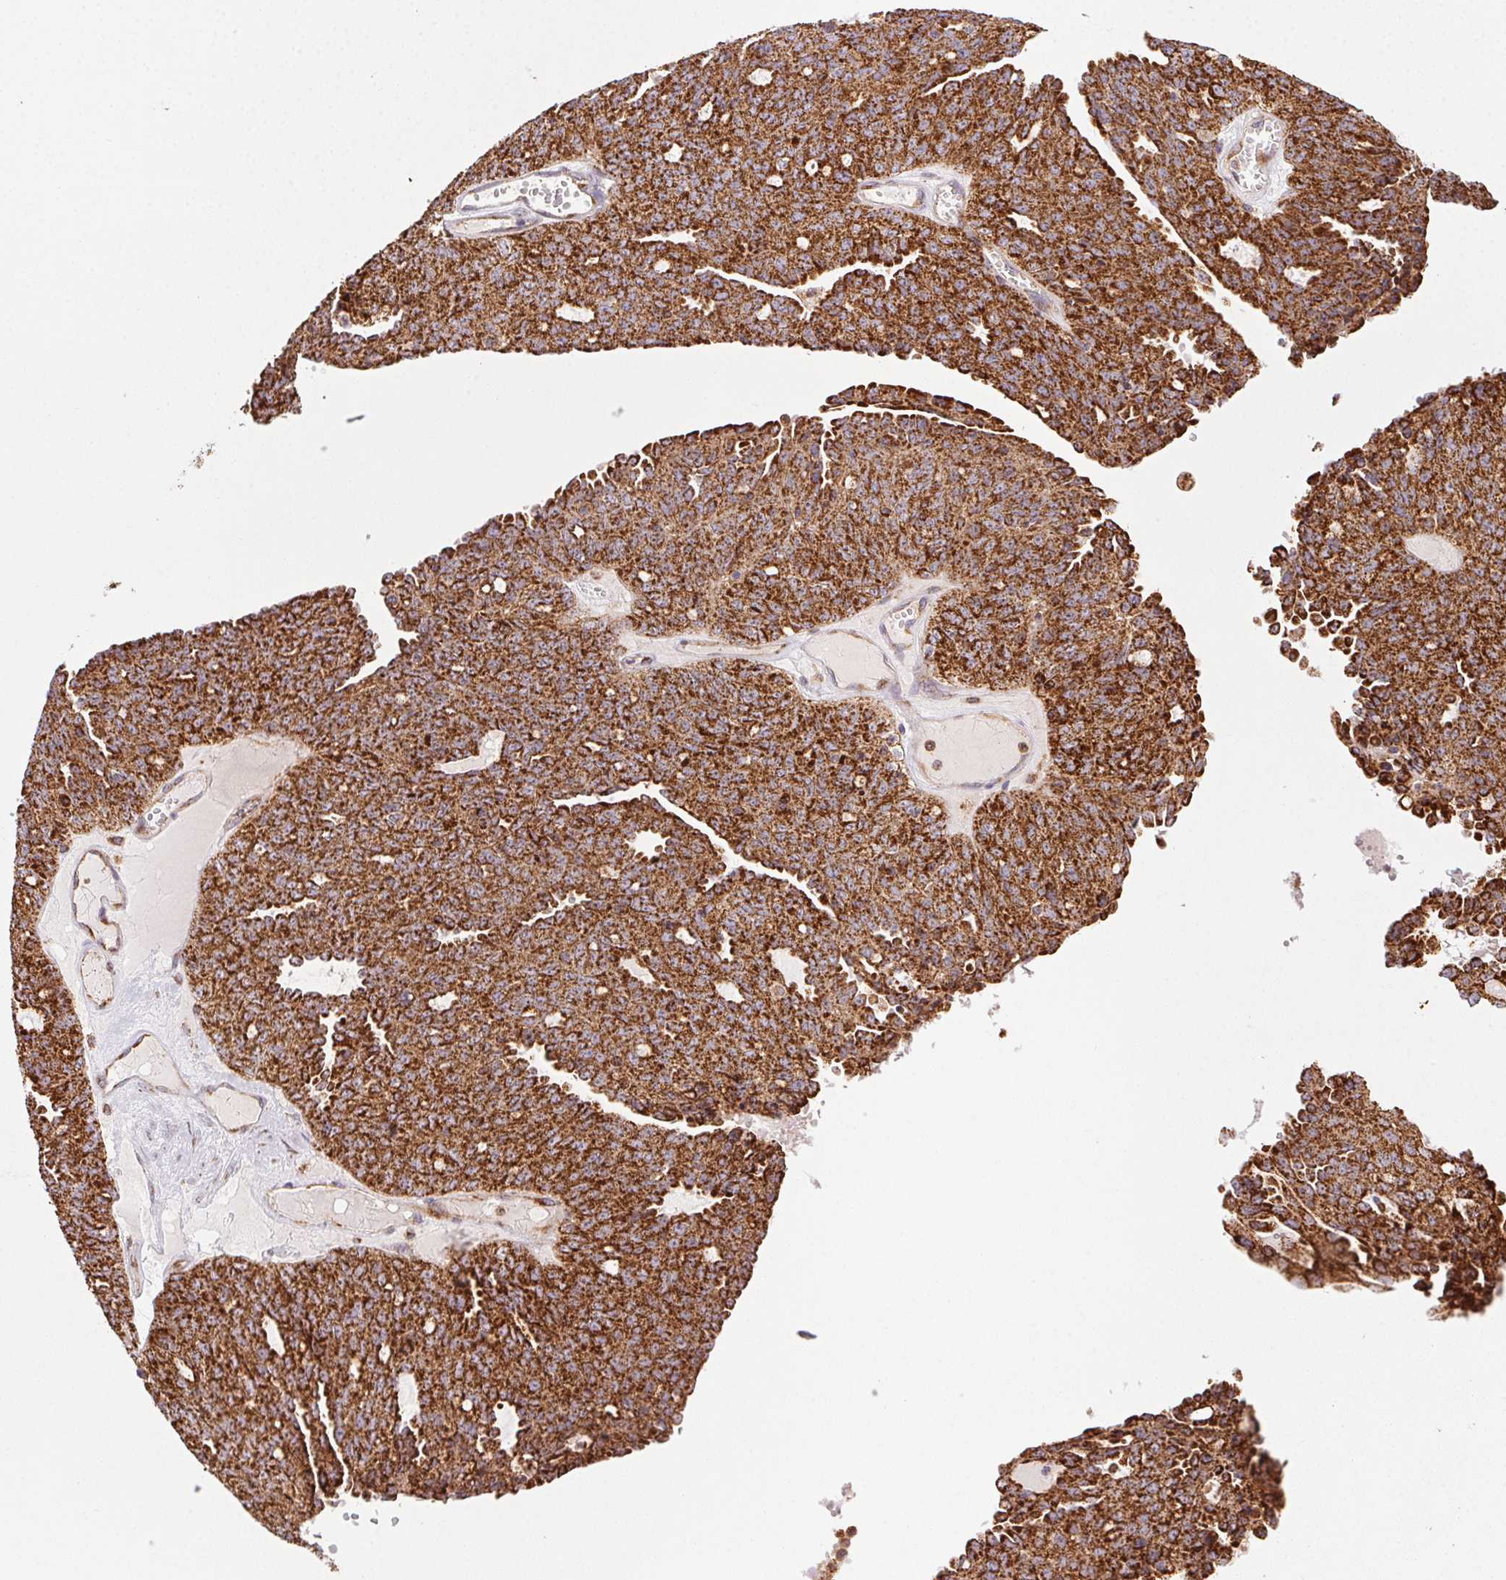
{"staining": {"intensity": "strong", "quantity": ">75%", "location": "cytoplasmic/membranous"}, "tissue": "ovarian cancer", "cell_type": "Tumor cells", "image_type": "cancer", "snomed": [{"axis": "morphology", "description": "Cystadenocarcinoma, serous, NOS"}, {"axis": "topography", "description": "Ovary"}], "caption": "Strong cytoplasmic/membranous protein staining is present in approximately >75% of tumor cells in ovarian serous cystadenocarcinoma.", "gene": "CLPB", "patient": {"sex": "female", "age": 71}}